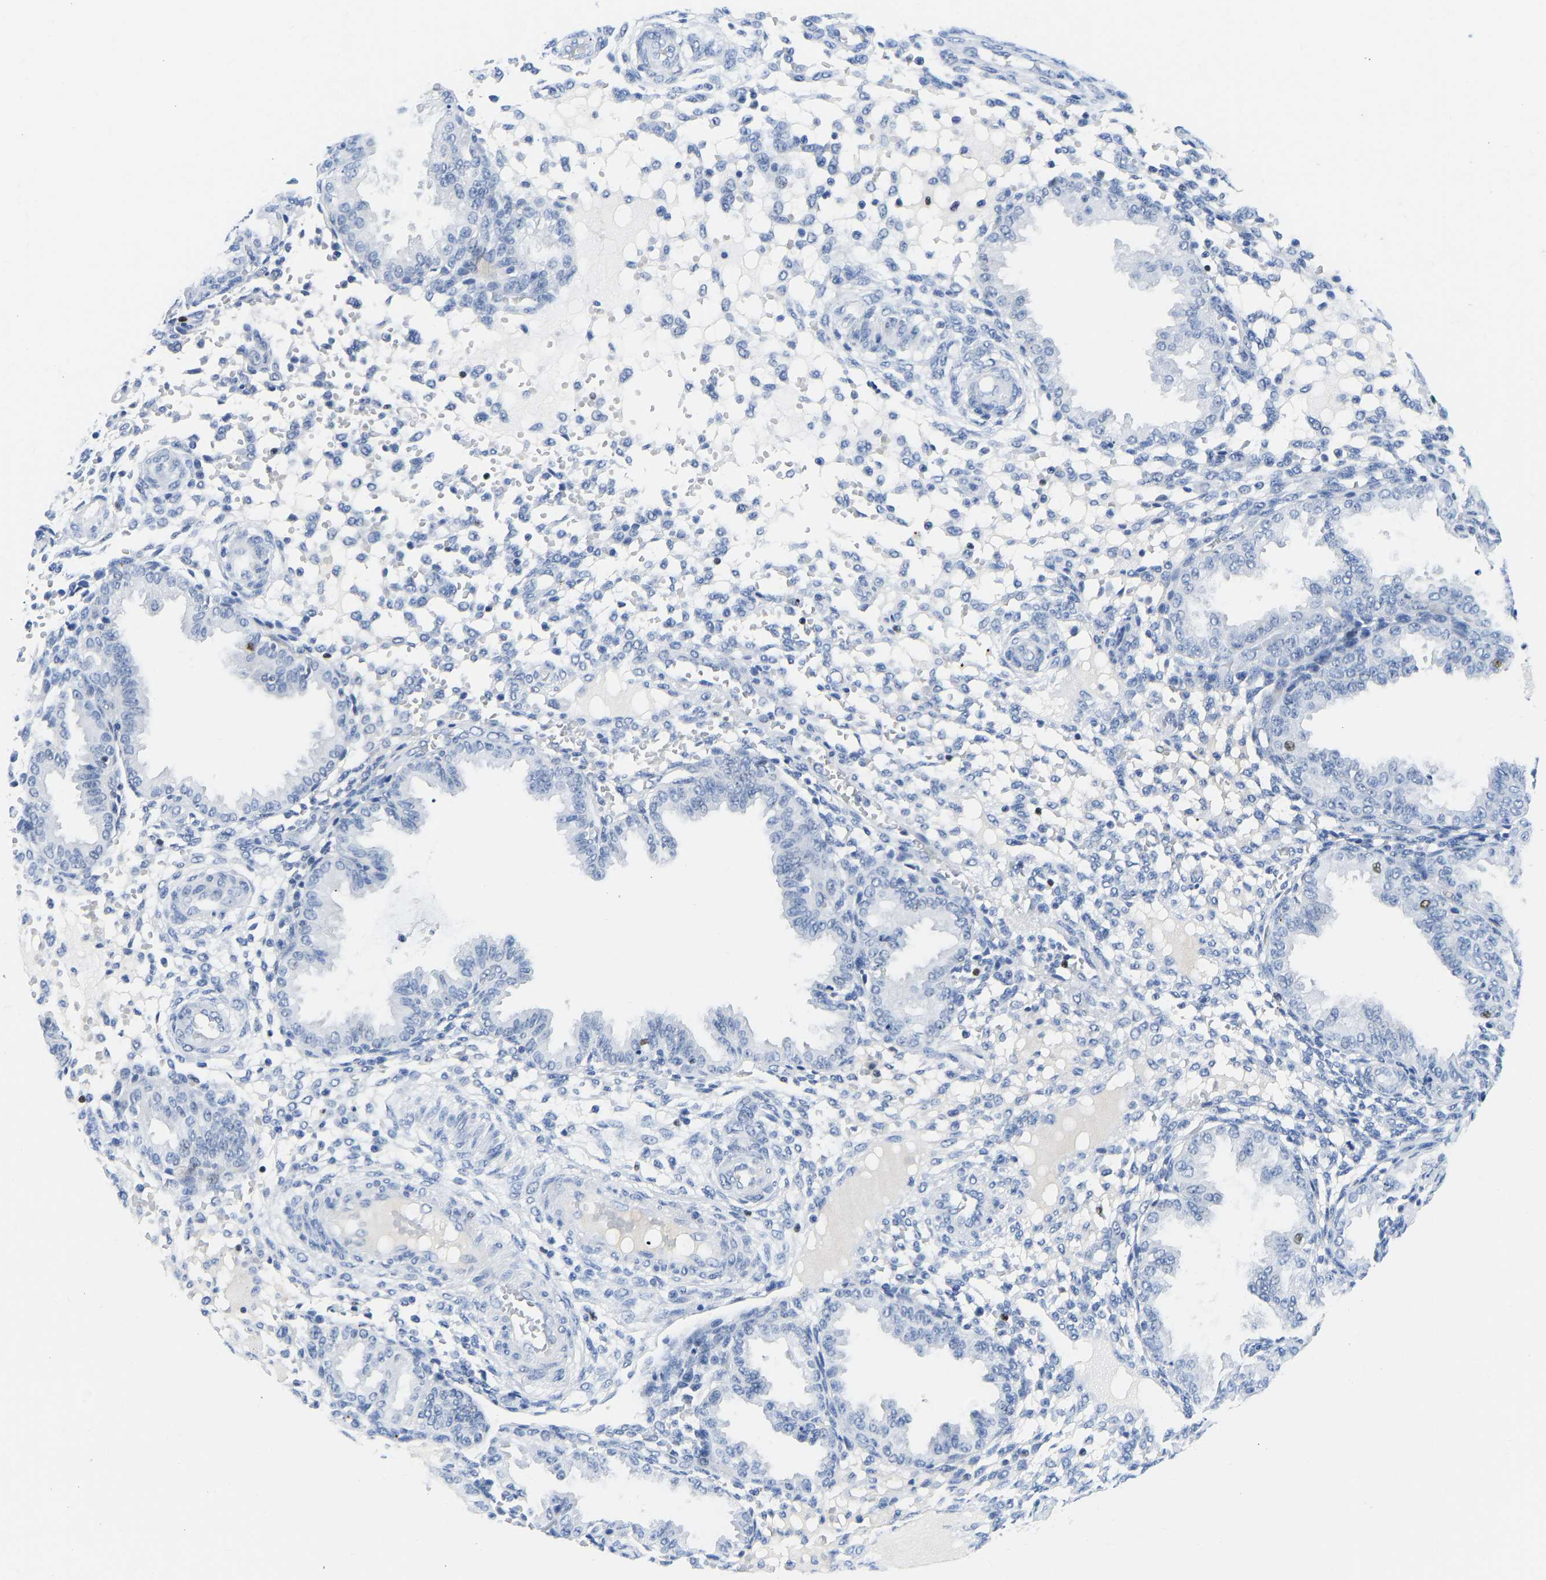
{"staining": {"intensity": "negative", "quantity": "none", "location": "none"}, "tissue": "endometrium", "cell_type": "Cells in endometrial stroma", "image_type": "normal", "snomed": [{"axis": "morphology", "description": "Normal tissue, NOS"}, {"axis": "topography", "description": "Endometrium"}], "caption": "Human endometrium stained for a protein using immunohistochemistry displays no expression in cells in endometrial stroma.", "gene": "TCF7", "patient": {"sex": "female", "age": 33}}